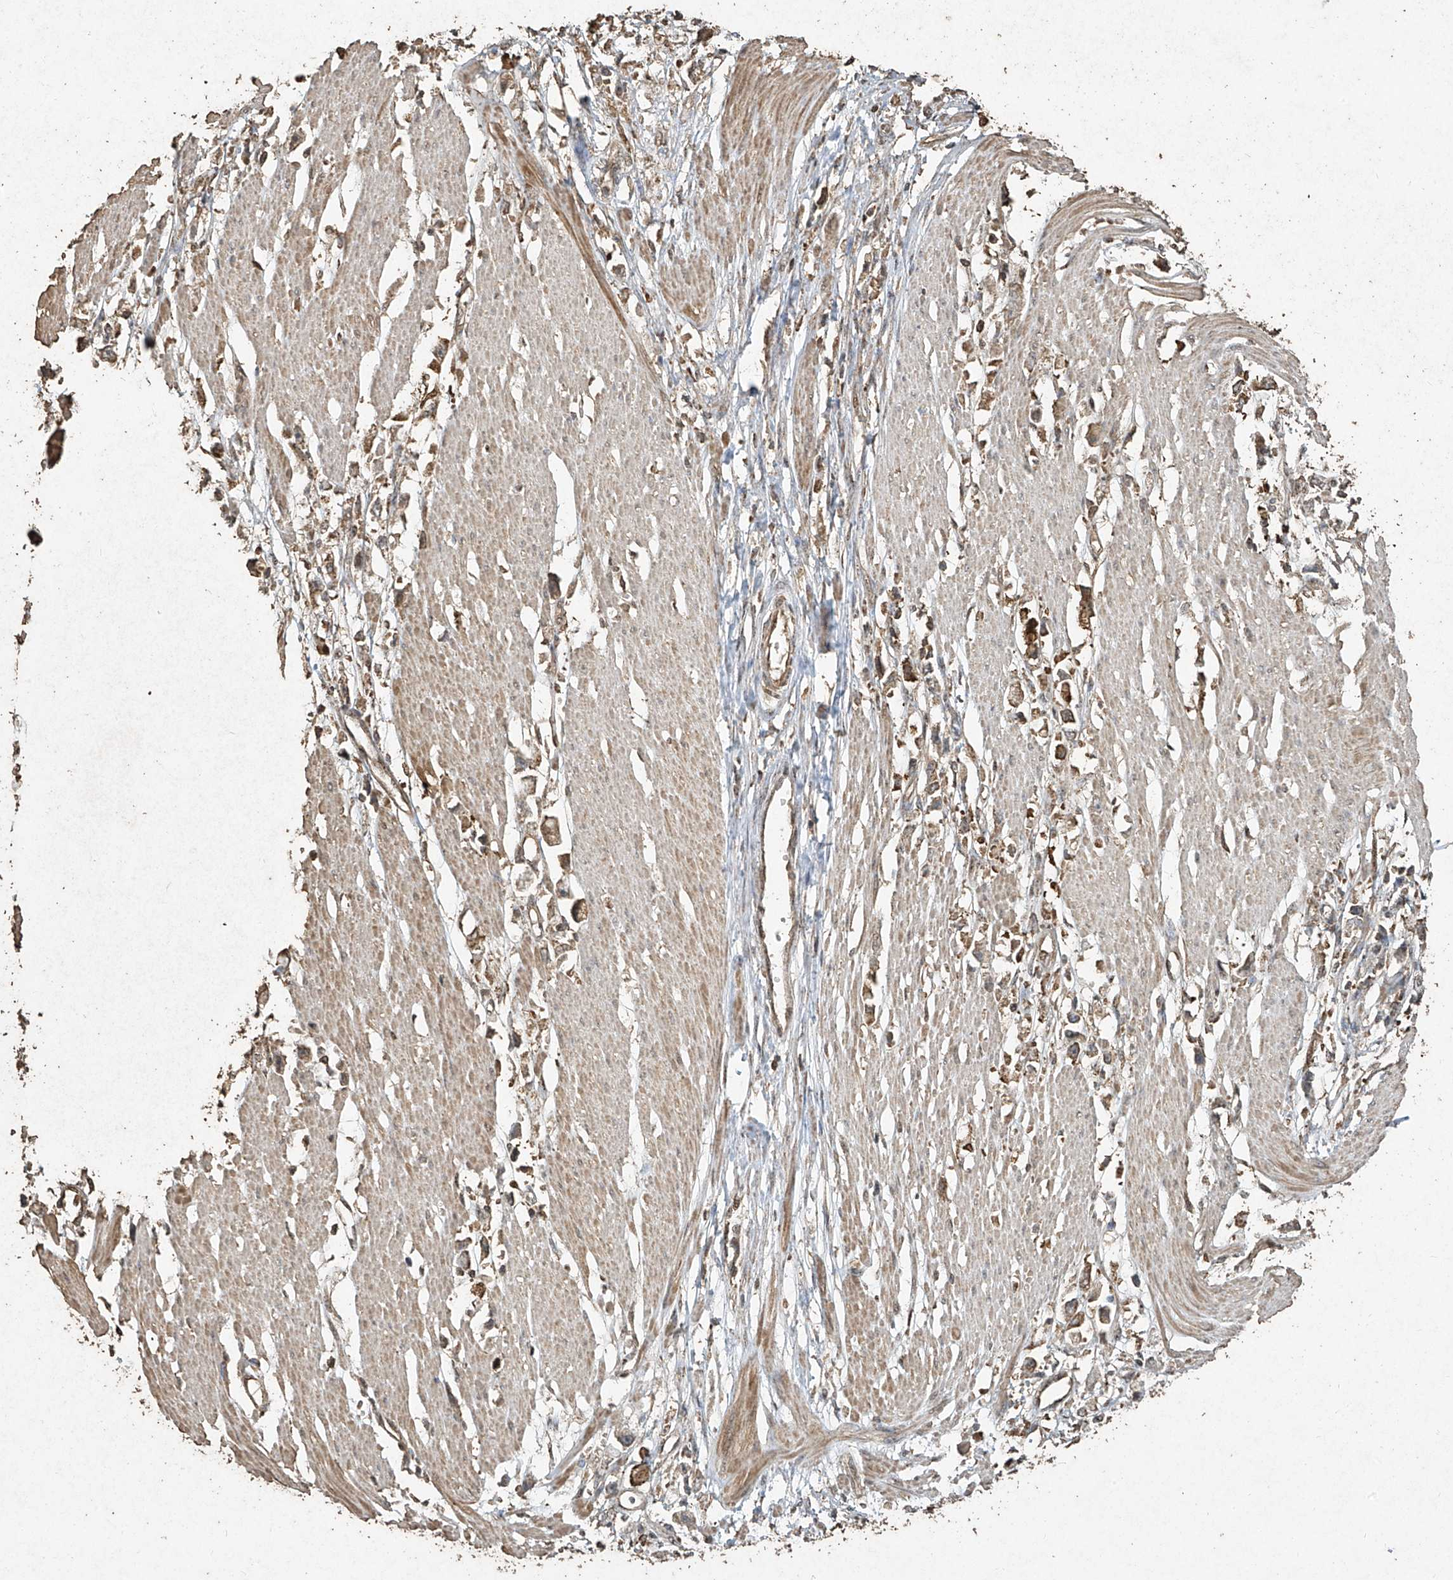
{"staining": {"intensity": "moderate", "quantity": ">75%", "location": "cytoplasmic/membranous"}, "tissue": "stomach cancer", "cell_type": "Tumor cells", "image_type": "cancer", "snomed": [{"axis": "morphology", "description": "Adenocarcinoma, NOS"}, {"axis": "topography", "description": "Stomach"}], "caption": "There is medium levels of moderate cytoplasmic/membranous staining in tumor cells of adenocarcinoma (stomach), as demonstrated by immunohistochemical staining (brown color).", "gene": "ERBB3", "patient": {"sex": "female", "age": 59}}